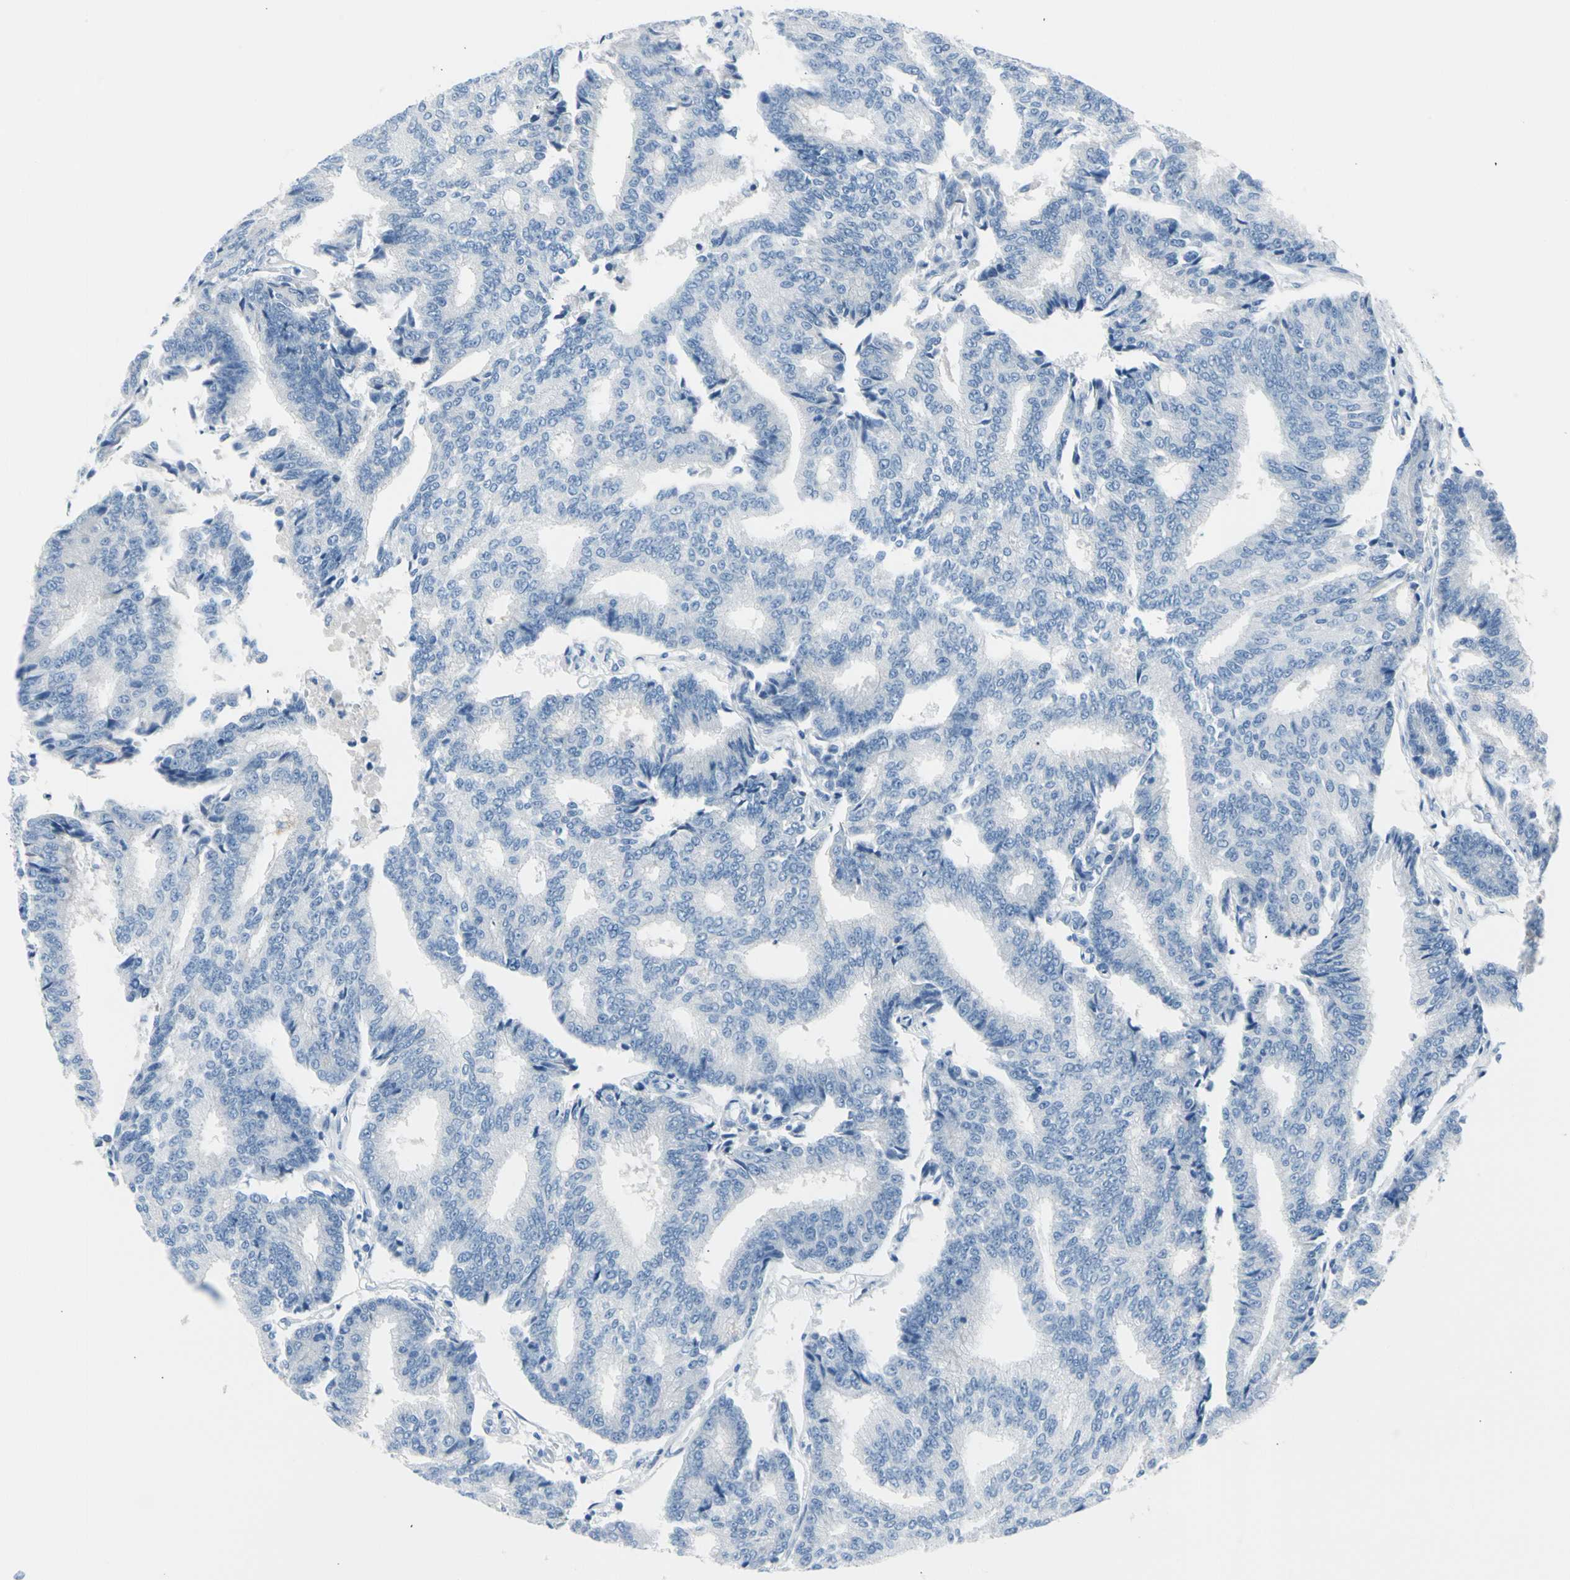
{"staining": {"intensity": "negative", "quantity": "none", "location": "none"}, "tissue": "prostate cancer", "cell_type": "Tumor cells", "image_type": "cancer", "snomed": [{"axis": "morphology", "description": "Adenocarcinoma, High grade"}, {"axis": "topography", "description": "Prostate"}], "caption": "A photomicrograph of human prostate cancer (adenocarcinoma (high-grade)) is negative for staining in tumor cells.", "gene": "TPO", "patient": {"sex": "male", "age": 55}}